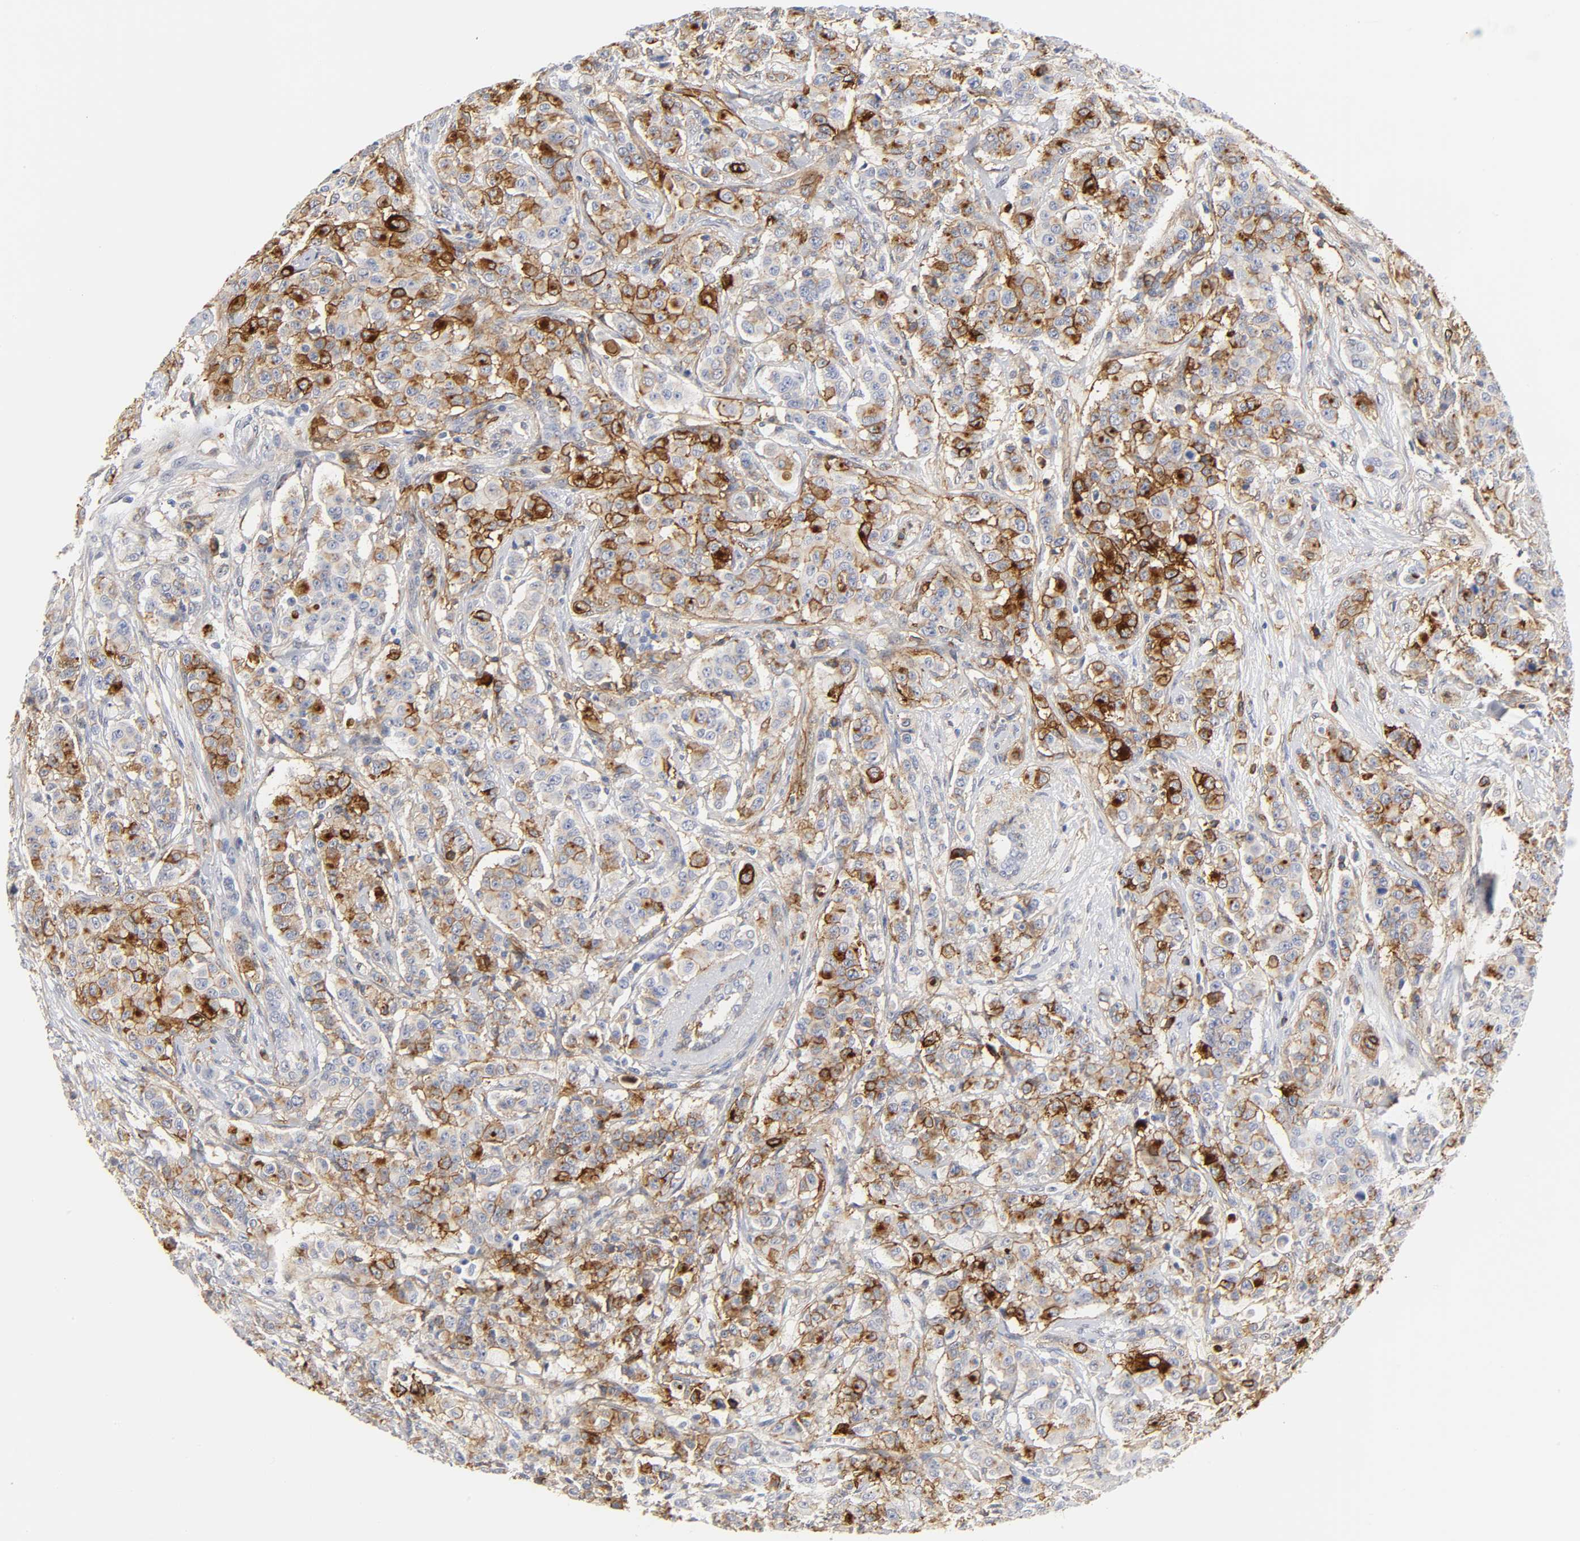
{"staining": {"intensity": "strong", "quantity": "25%-75%", "location": "cytoplasmic/membranous"}, "tissue": "breast cancer", "cell_type": "Tumor cells", "image_type": "cancer", "snomed": [{"axis": "morphology", "description": "Duct carcinoma"}, {"axis": "topography", "description": "Breast"}], "caption": "The micrograph reveals a brown stain indicating the presence of a protein in the cytoplasmic/membranous of tumor cells in breast cancer.", "gene": "ICAM1", "patient": {"sex": "female", "age": 40}}